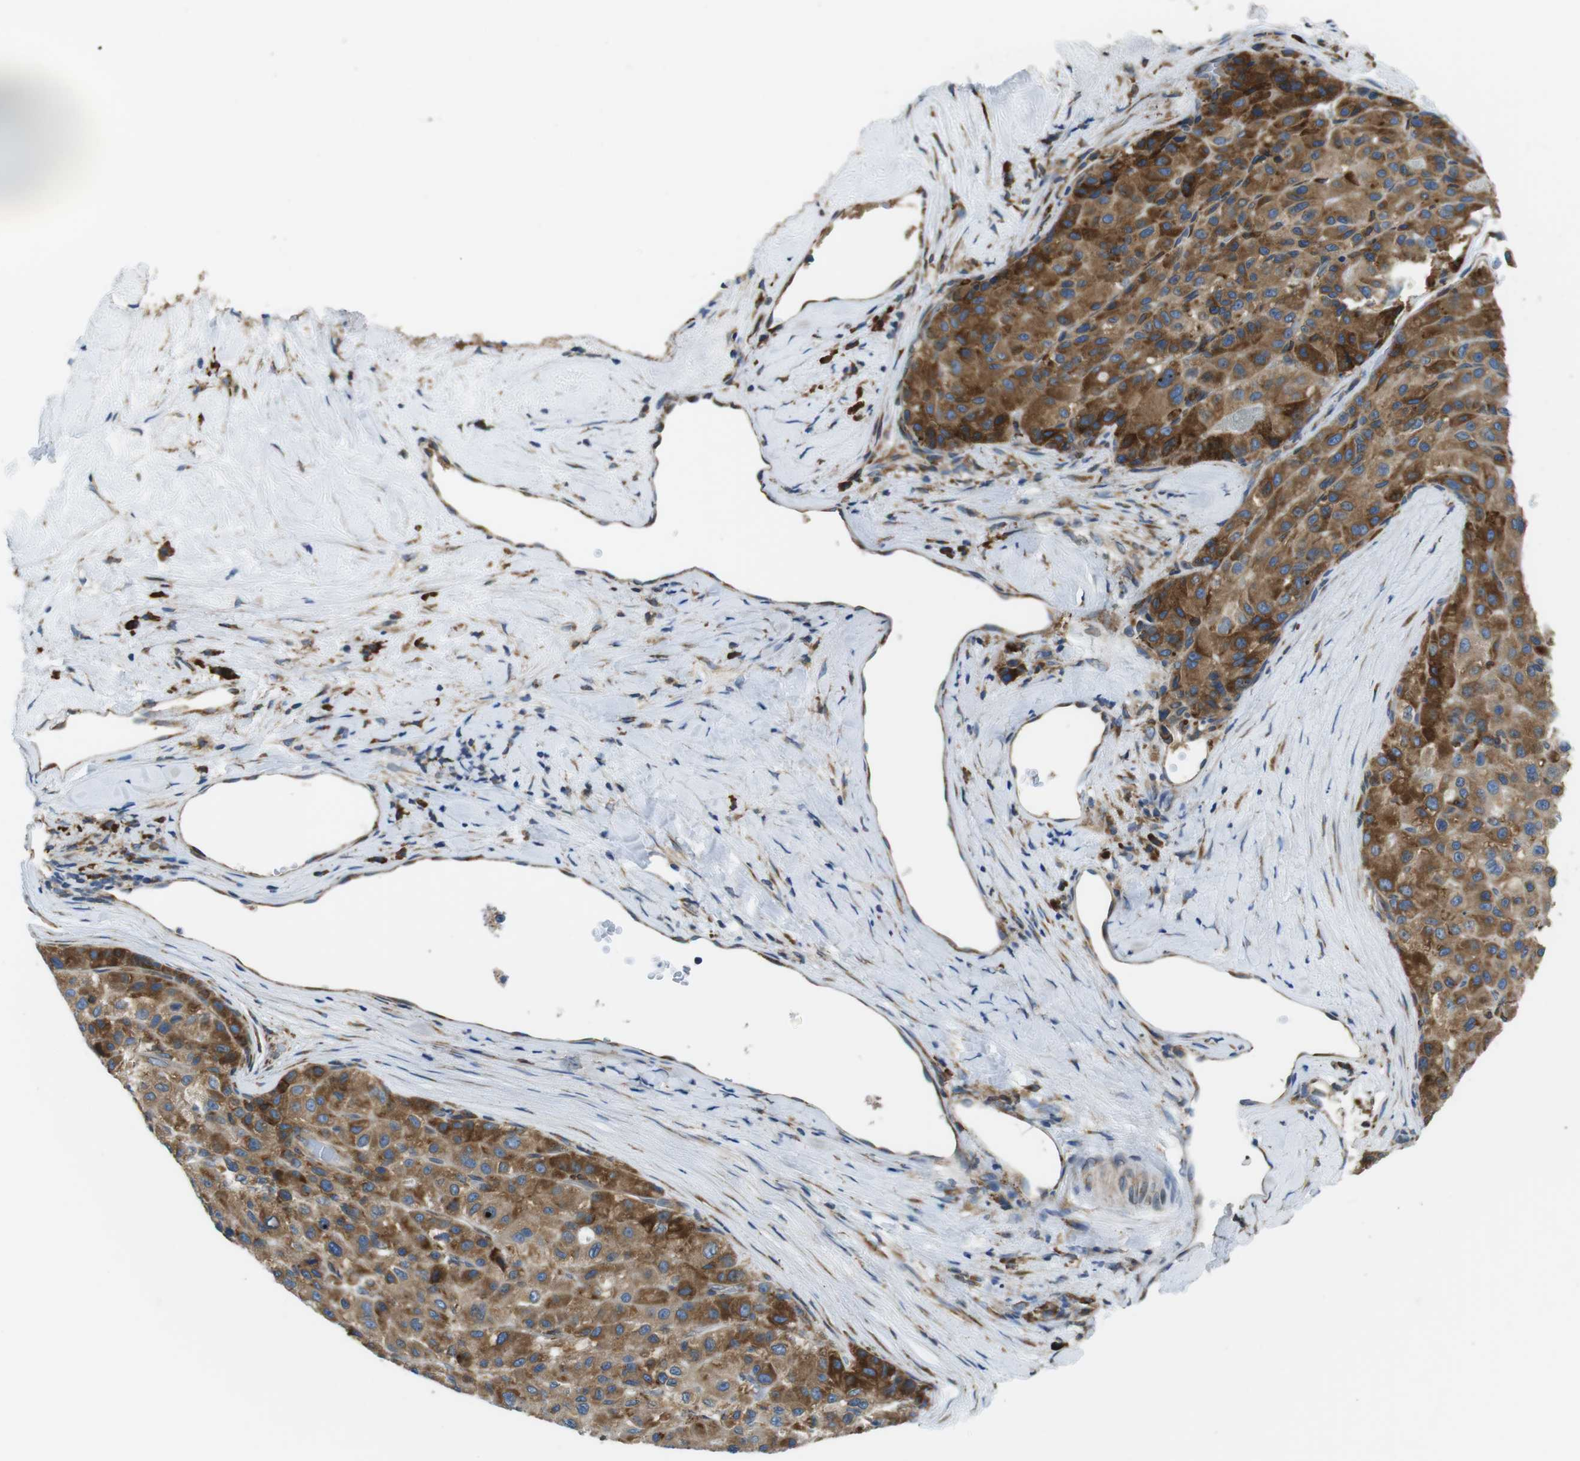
{"staining": {"intensity": "moderate", "quantity": ">75%", "location": "cytoplasmic/membranous"}, "tissue": "liver cancer", "cell_type": "Tumor cells", "image_type": "cancer", "snomed": [{"axis": "morphology", "description": "Carcinoma, Hepatocellular, NOS"}, {"axis": "topography", "description": "Liver"}], "caption": "This is an image of IHC staining of liver cancer (hepatocellular carcinoma), which shows moderate positivity in the cytoplasmic/membranous of tumor cells.", "gene": "UGGT1", "patient": {"sex": "male", "age": 80}}